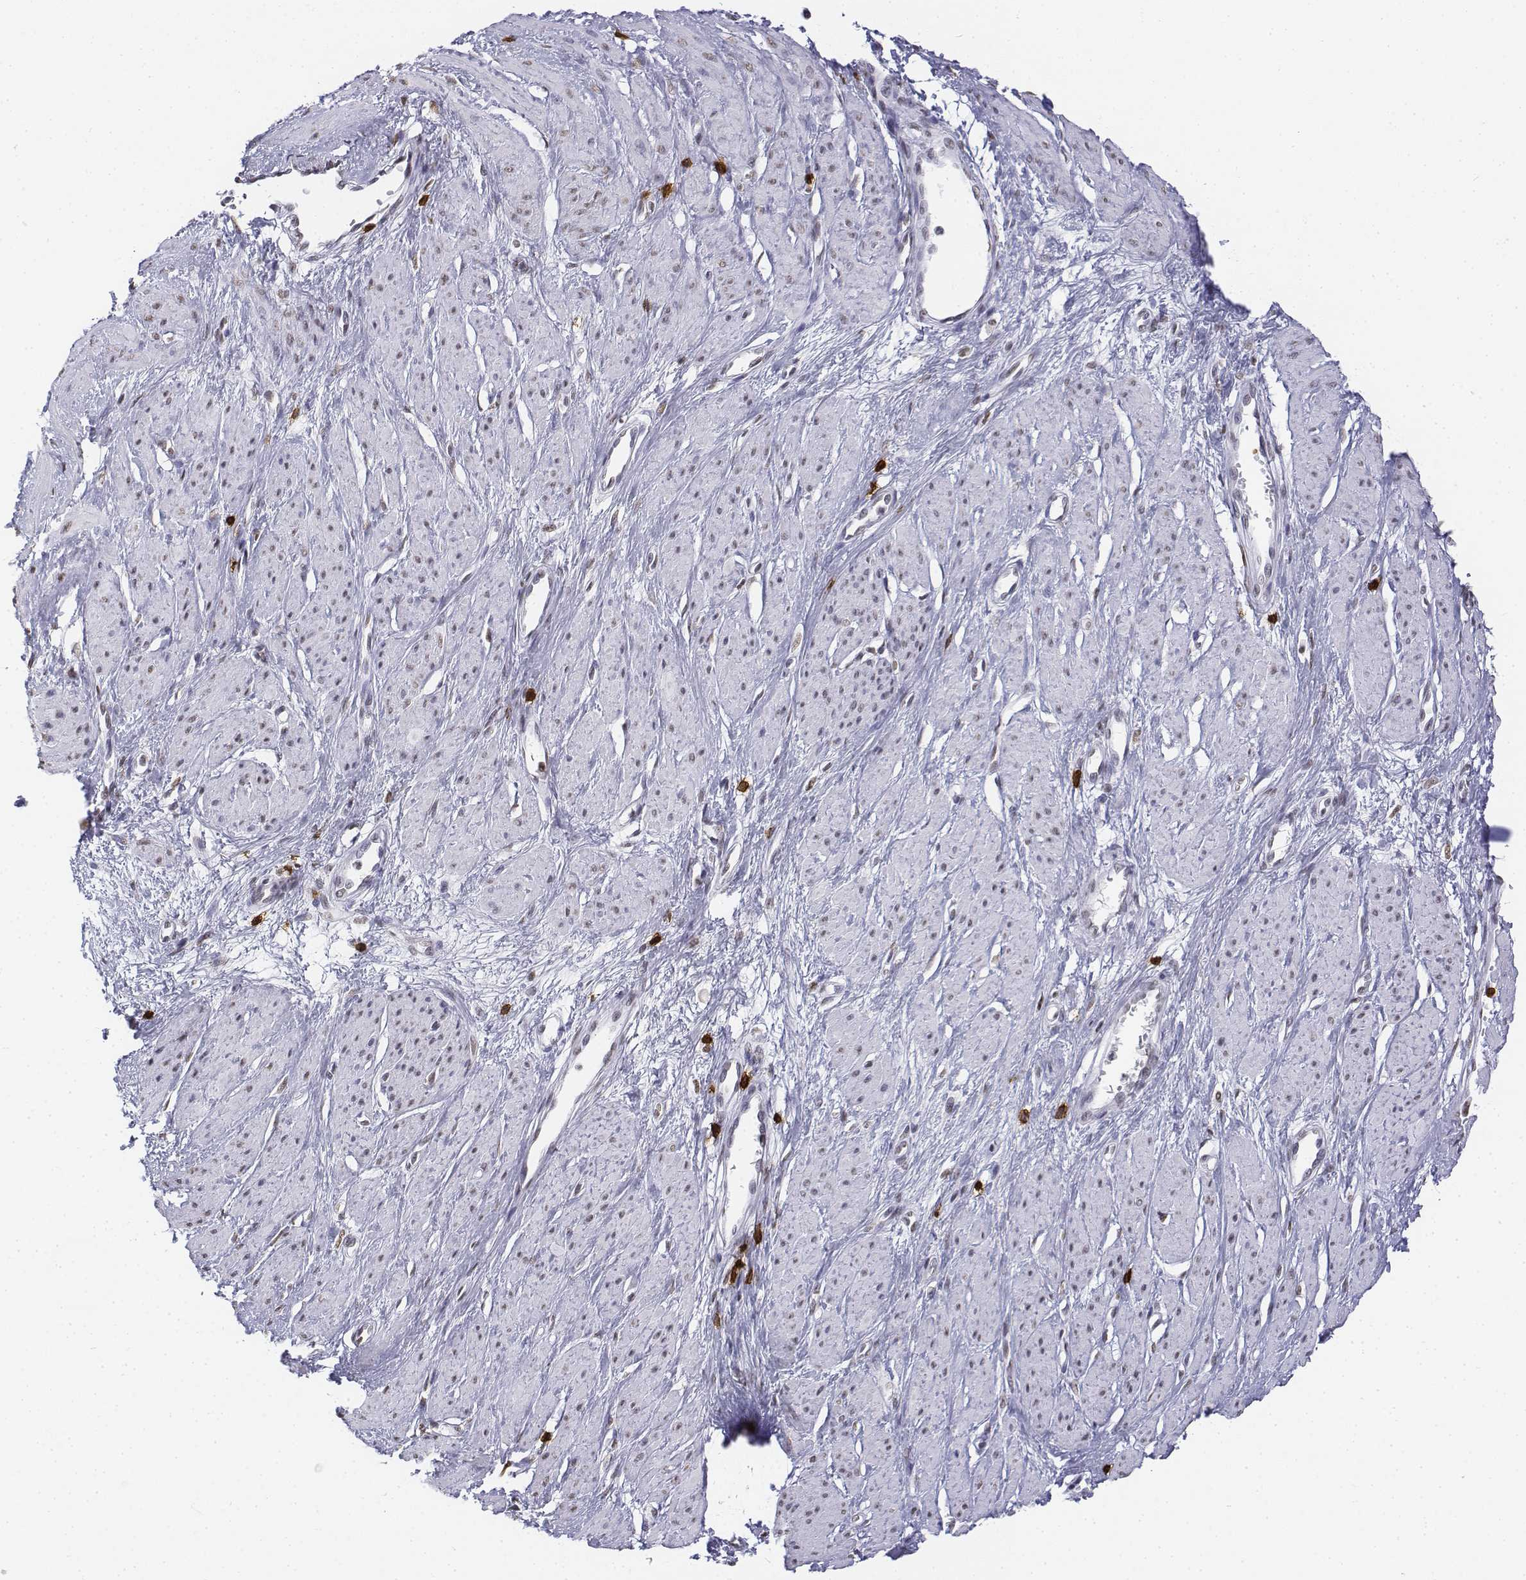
{"staining": {"intensity": "weak", "quantity": "<25%", "location": "nuclear"}, "tissue": "smooth muscle", "cell_type": "Smooth muscle cells", "image_type": "normal", "snomed": [{"axis": "morphology", "description": "Normal tissue, NOS"}, {"axis": "topography", "description": "Smooth muscle"}, {"axis": "topography", "description": "Uterus"}], "caption": "The immunohistochemistry (IHC) image has no significant staining in smooth muscle cells of smooth muscle.", "gene": "CD3E", "patient": {"sex": "female", "age": 39}}